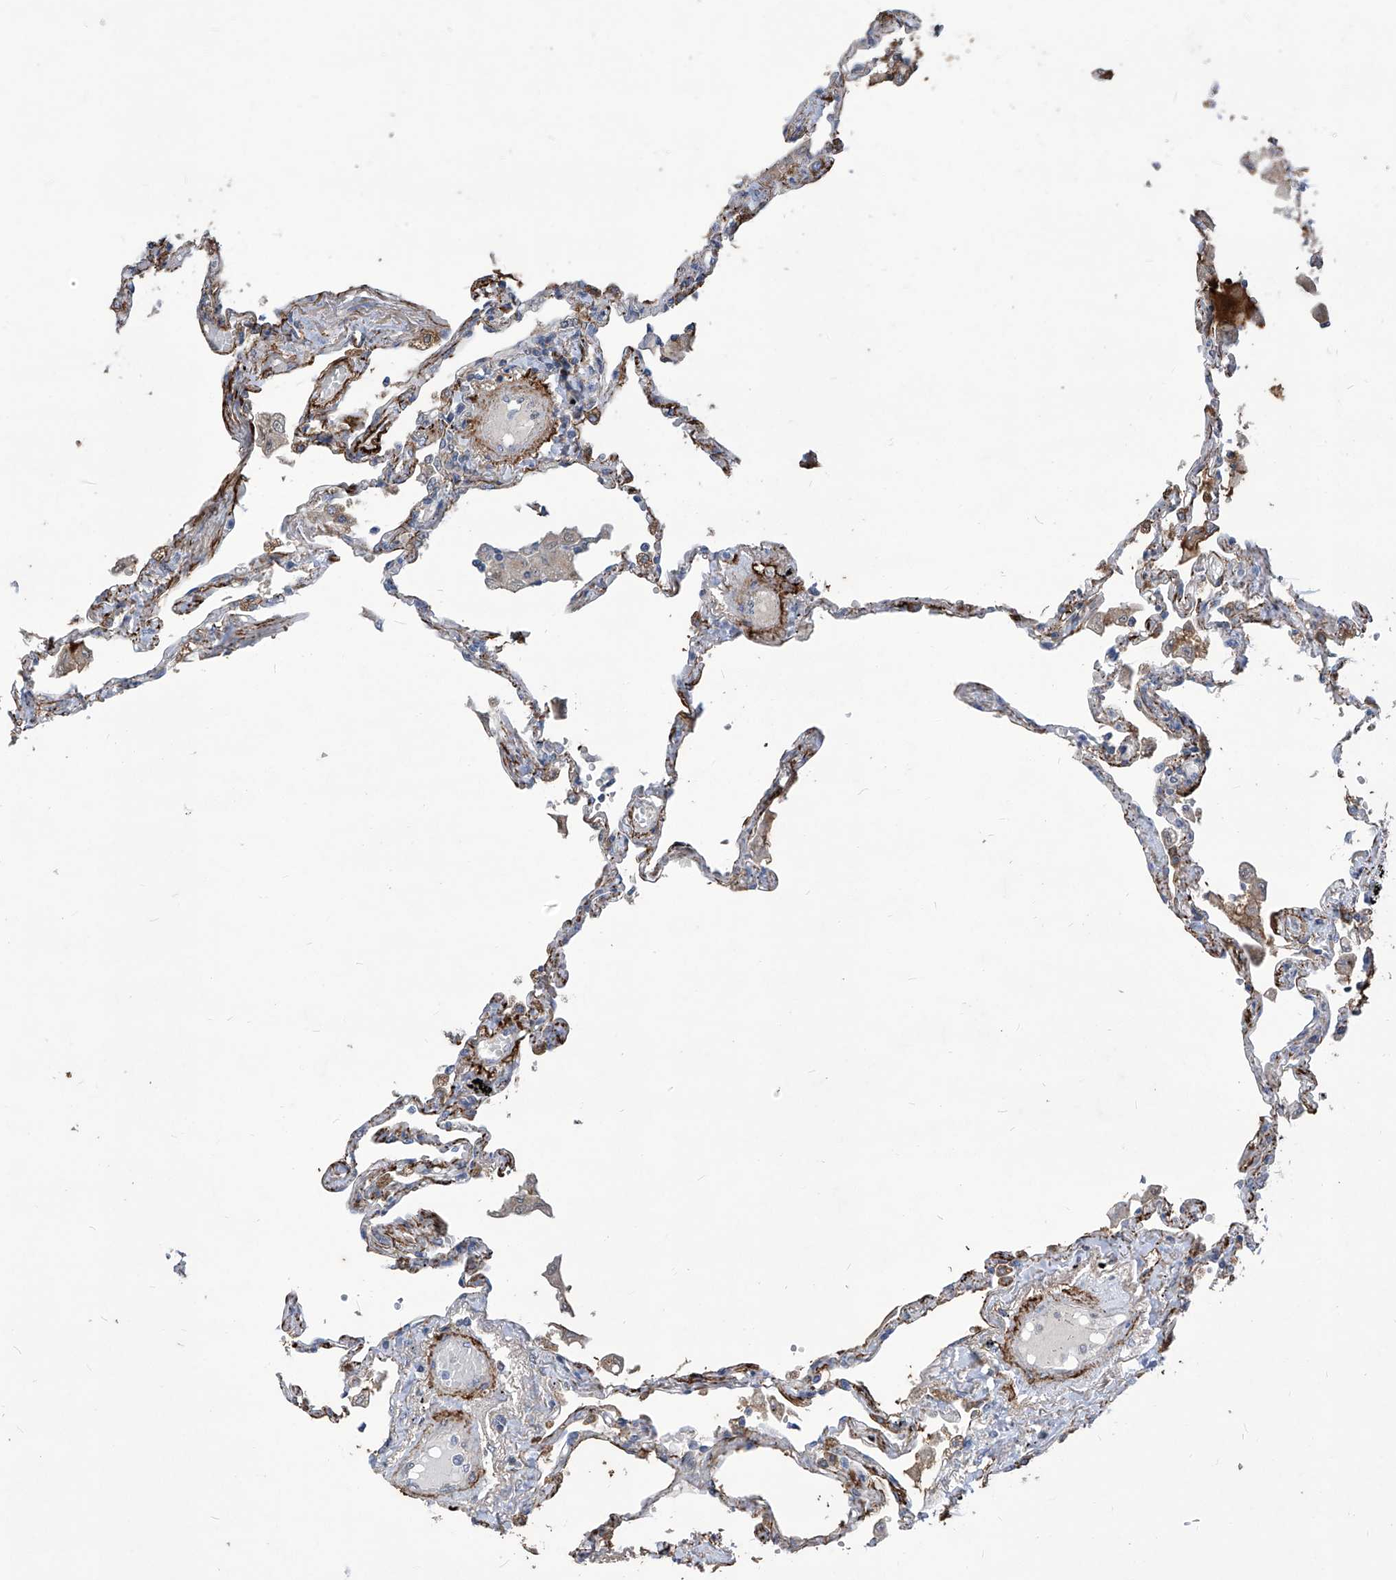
{"staining": {"intensity": "moderate", "quantity": "<25%", "location": "cytoplasmic/membranous"}, "tissue": "lung", "cell_type": "Alveolar cells", "image_type": "normal", "snomed": [{"axis": "morphology", "description": "Normal tissue, NOS"}, {"axis": "topography", "description": "Lung"}], "caption": "This micrograph demonstrates immunohistochemistry staining of benign lung, with low moderate cytoplasmic/membranous positivity in approximately <25% of alveolar cells.", "gene": "TXNIP", "patient": {"sex": "female", "age": 67}}